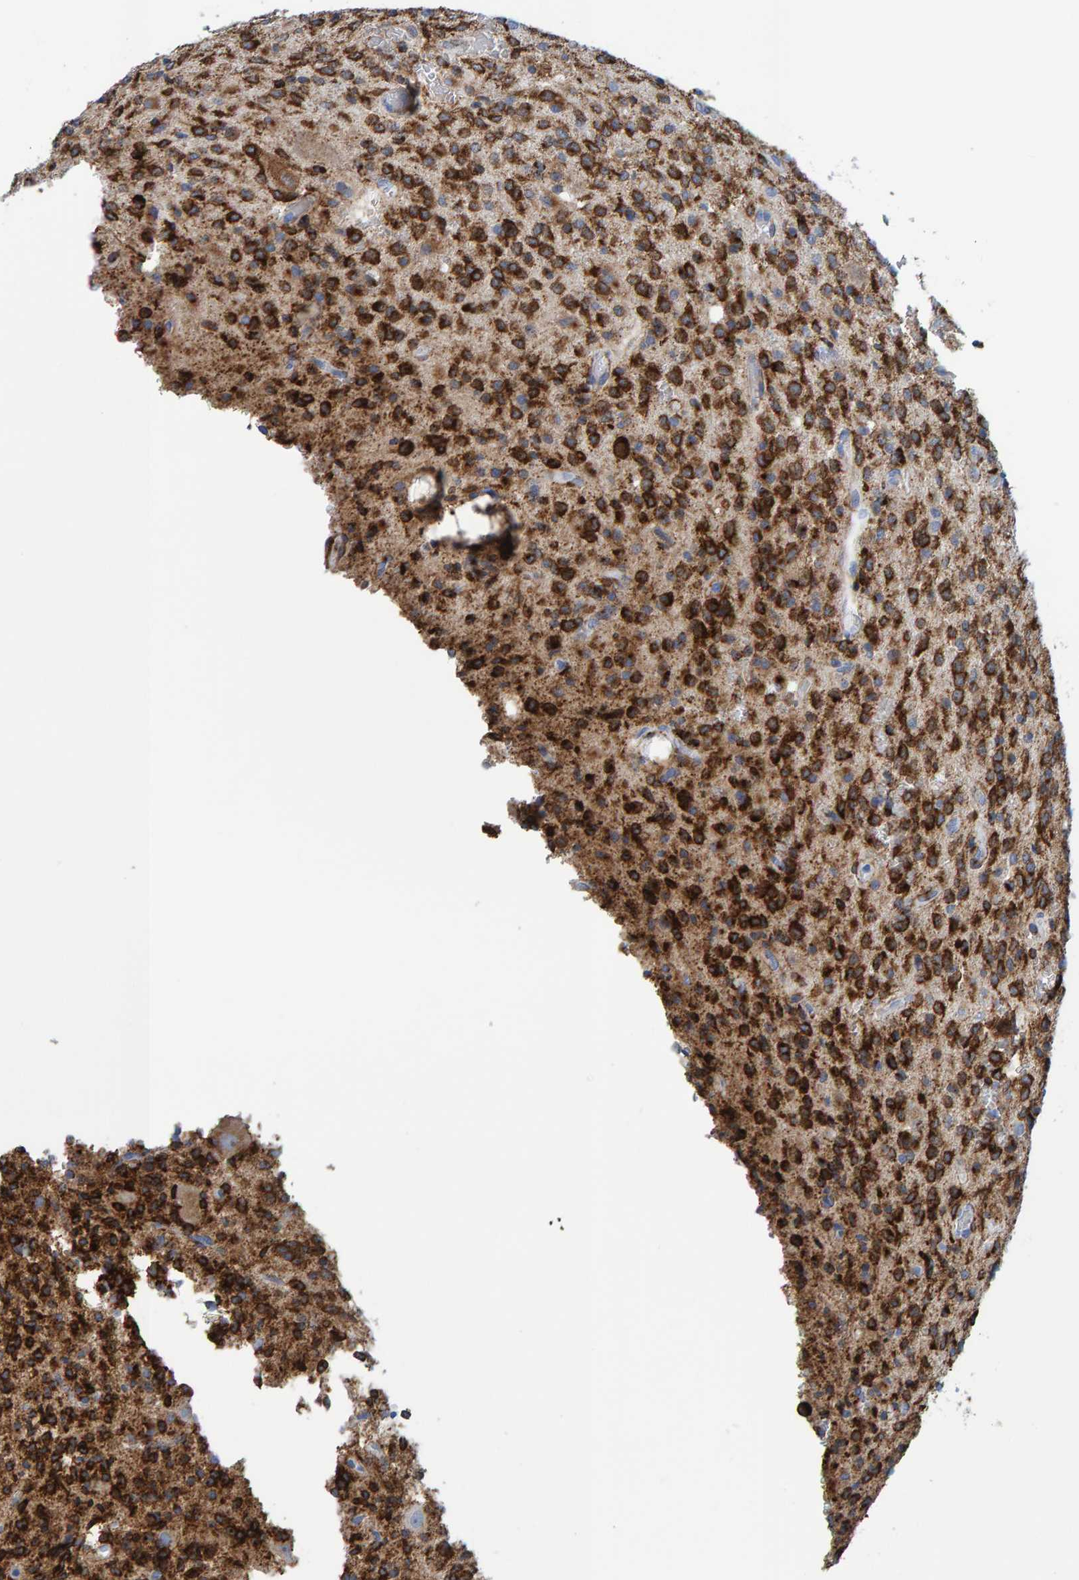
{"staining": {"intensity": "strong", "quantity": ">75%", "location": "cytoplasmic/membranous"}, "tissue": "glioma", "cell_type": "Tumor cells", "image_type": "cancer", "snomed": [{"axis": "morphology", "description": "Glioma, malignant, High grade"}, {"axis": "topography", "description": "Brain"}], "caption": "Tumor cells display strong cytoplasmic/membranous staining in about >75% of cells in glioma. (Stains: DAB (3,3'-diaminobenzidine) in brown, nuclei in blue, Microscopy: brightfield microscopy at high magnification).", "gene": "LRP1", "patient": {"sex": "male", "age": 34}}